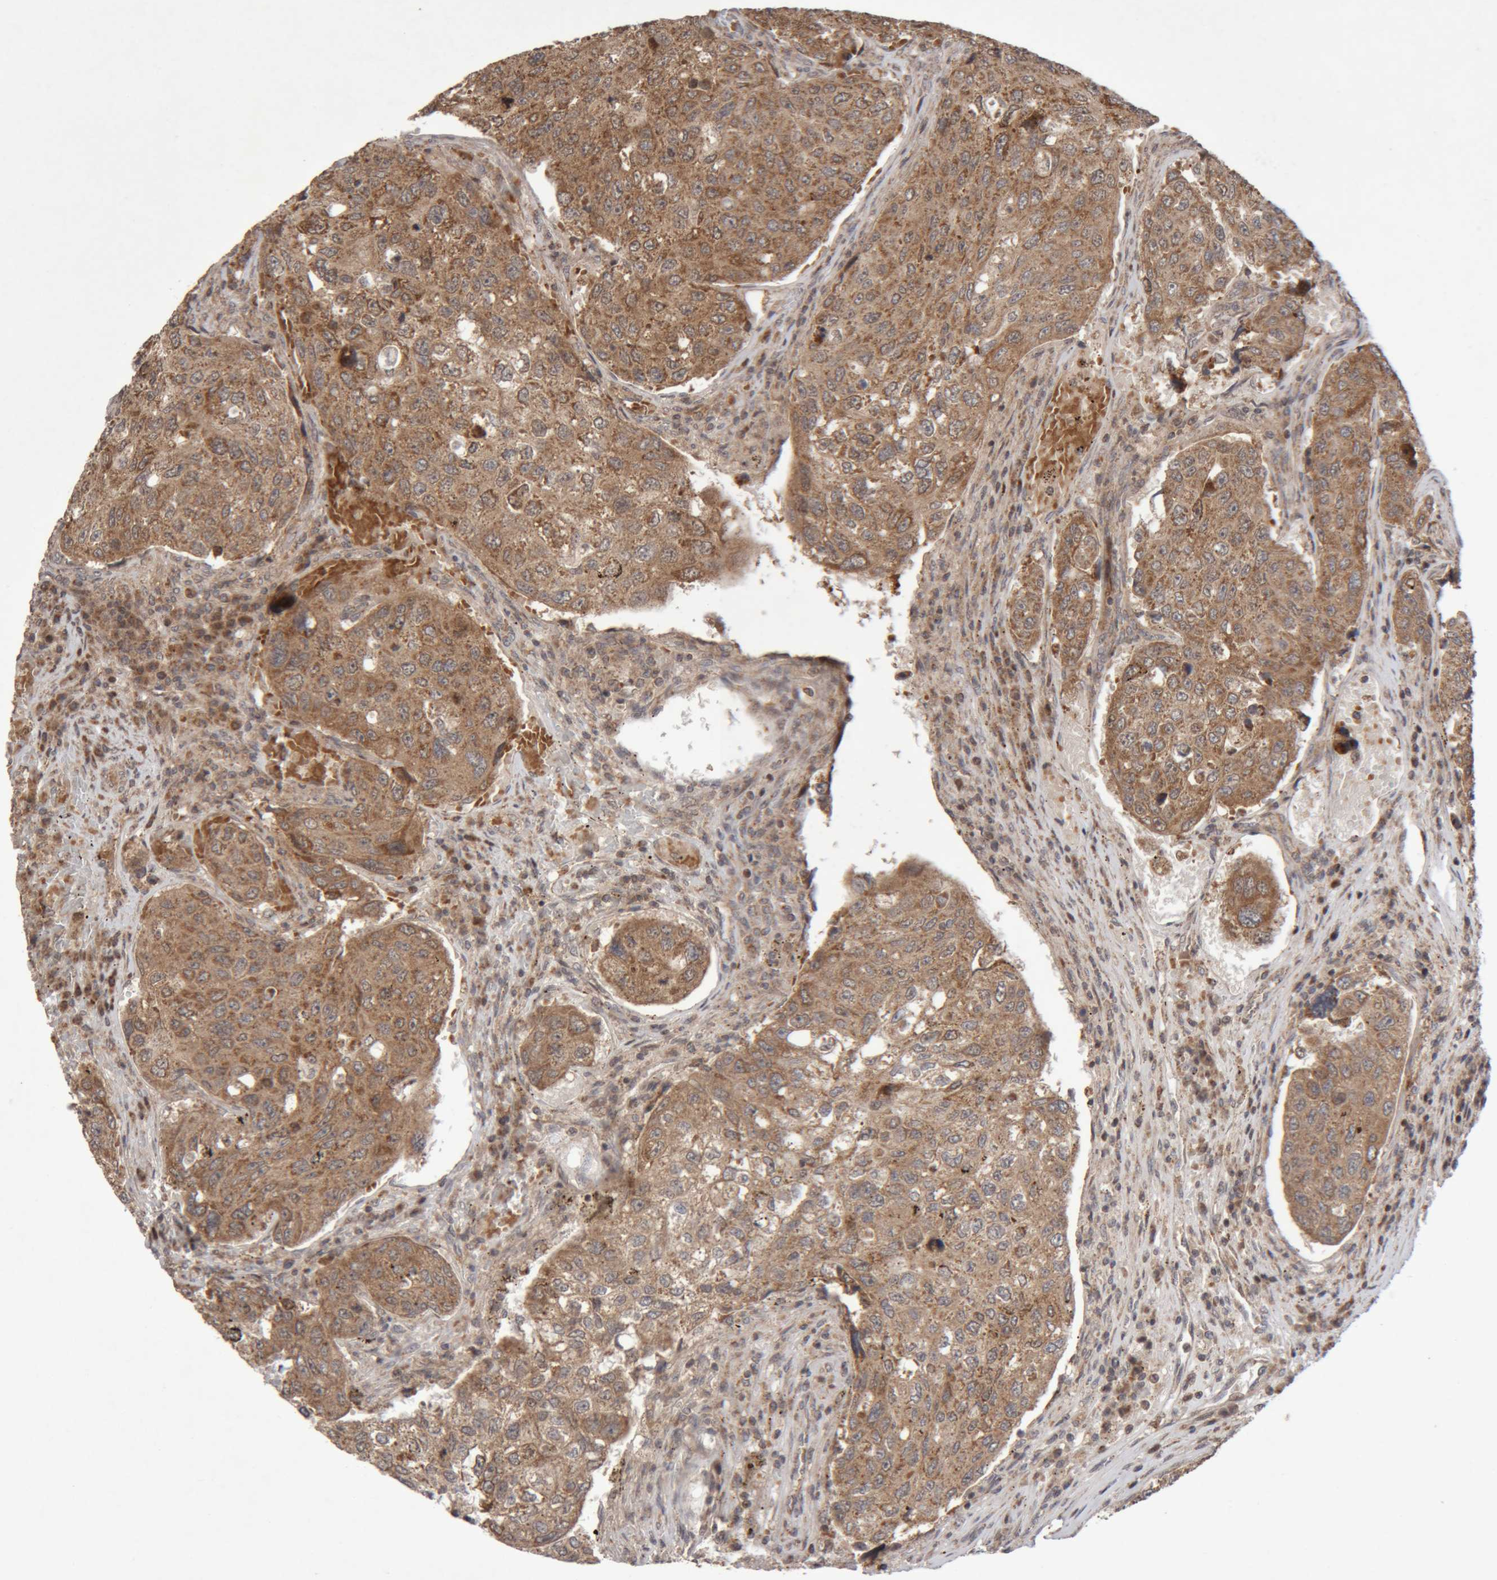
{"staining": {"intensity": "moderate", "quantity": ">75%", "location": "cytoplasmic/membranous"}, "tissue": "urothelial cancer", "cell_type": "Tumor cells", "image_type": "cancer", "snomed": [{"axis": "morphology", "description": "Urothelial carcinoma, High grade"}, {"axis": "topography", "description": "Lymph node"}, {"axis": "topography", "description": "Urinary bladder"}], "caption": "Urothelial cancer stained for a protein displays moderate cytoplasmic/membranous positivity in tumor cells. Ihc stains the protein in brown and the nuclei are stained blue.", "gene": "KIF21B", "patient": {"sex": "male", "age": 51}}